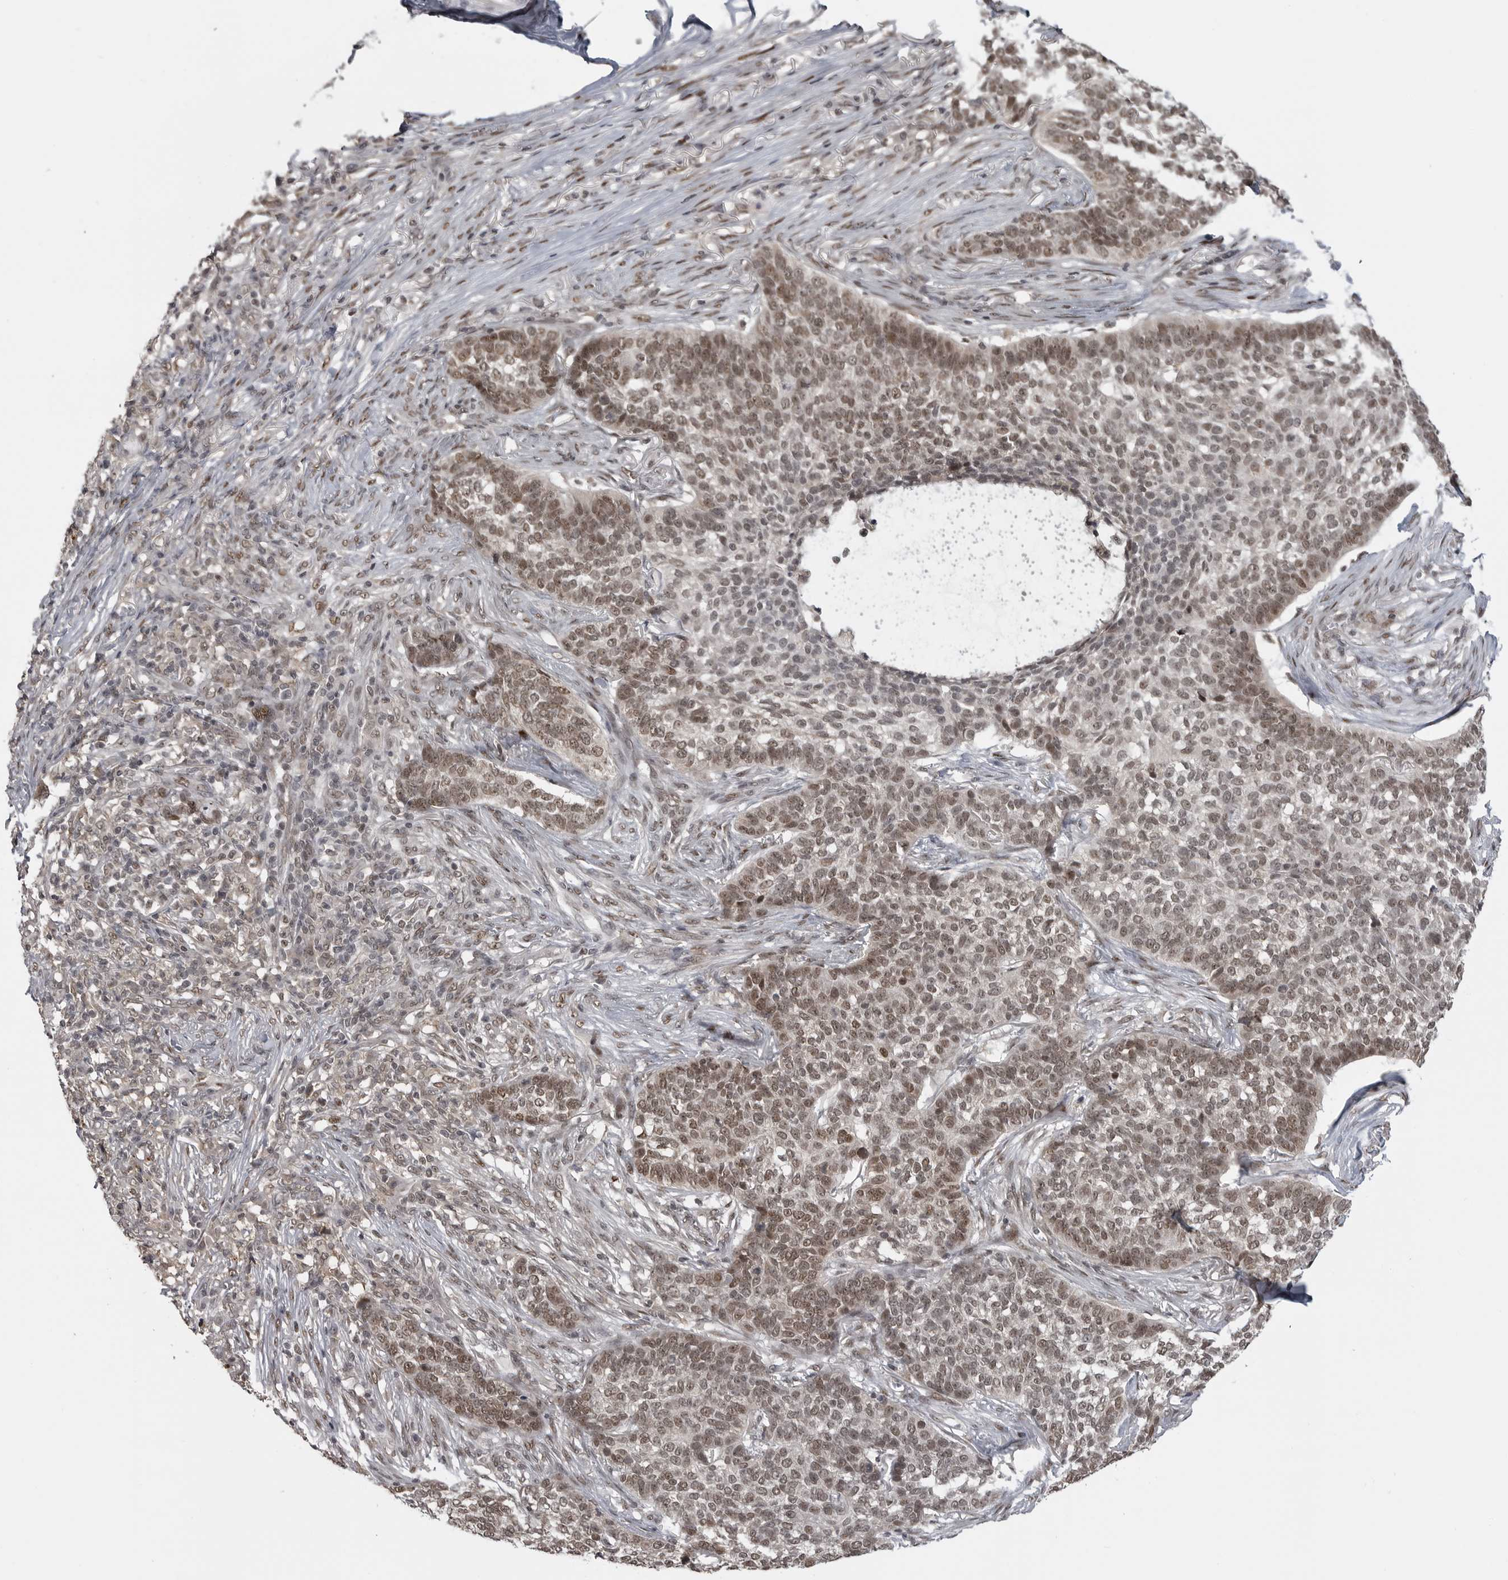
{"staining": {"intensity": "moderate", "quantity": ">75%", "location": "nuclear"}, "tissue": "skin cancer", "cell_type": "Tumor cells", "image_type": "cancer", "snomed": [{"axis": "morphology", "description": "Basal cell carcinoma"}, {"axis": "topography", "description": "Skin"}], "caption": "This photomicrograph demonstrates skin basal cell carcinoma stained with IHC to label a protein in brown. The nuclear of tumor cells show moderate positivity for the protein. Nuclei are counter-stained blue.", "gene": "C8orf58", "patient": {"sex": "male", "age": 85}}